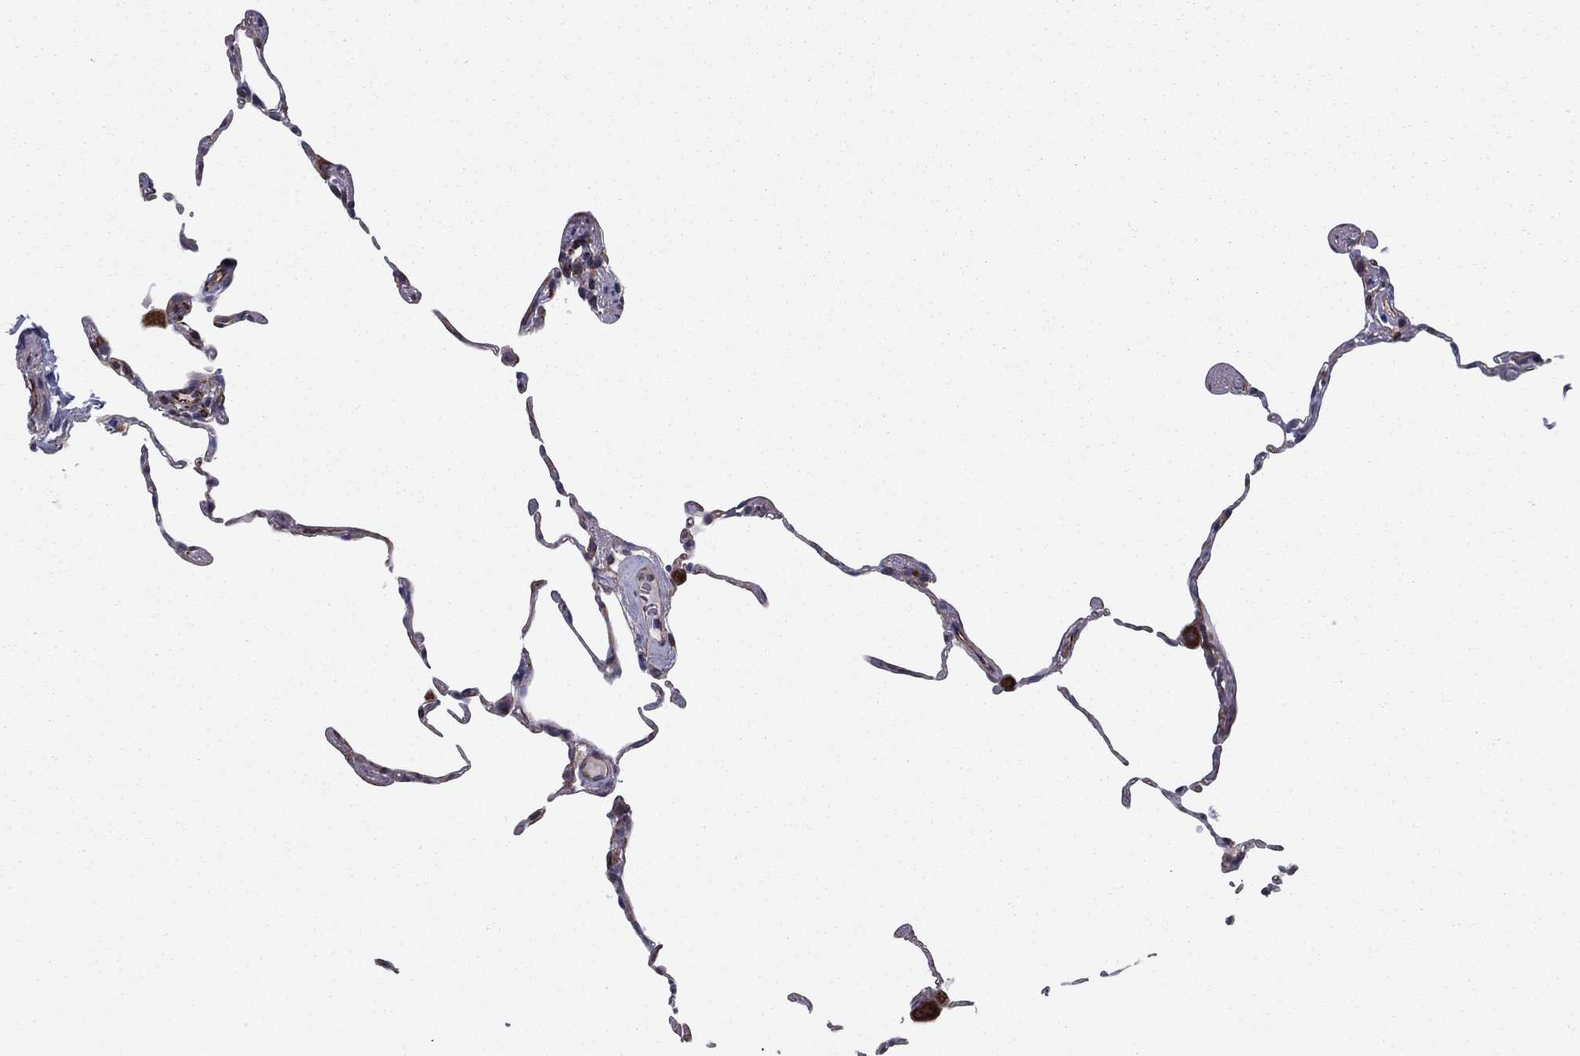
{"staining": {"intensity": "negative", "quantity": "none", "location": "none"}, "tissue": "lung", "cell_type": "Alveolar cells", "image_type": "normal", "snomed": [{"axis": "morphology", "description": "Normal tissue, NOS"}, {"axis": "topography", "description": "Lung"}], "caption": "This is an IHC histopathology image of normal human lung. There is no positivity in alveolar cells.", "gene": "CLSTN1", "patient": {"sex": "female", "age": 57}}